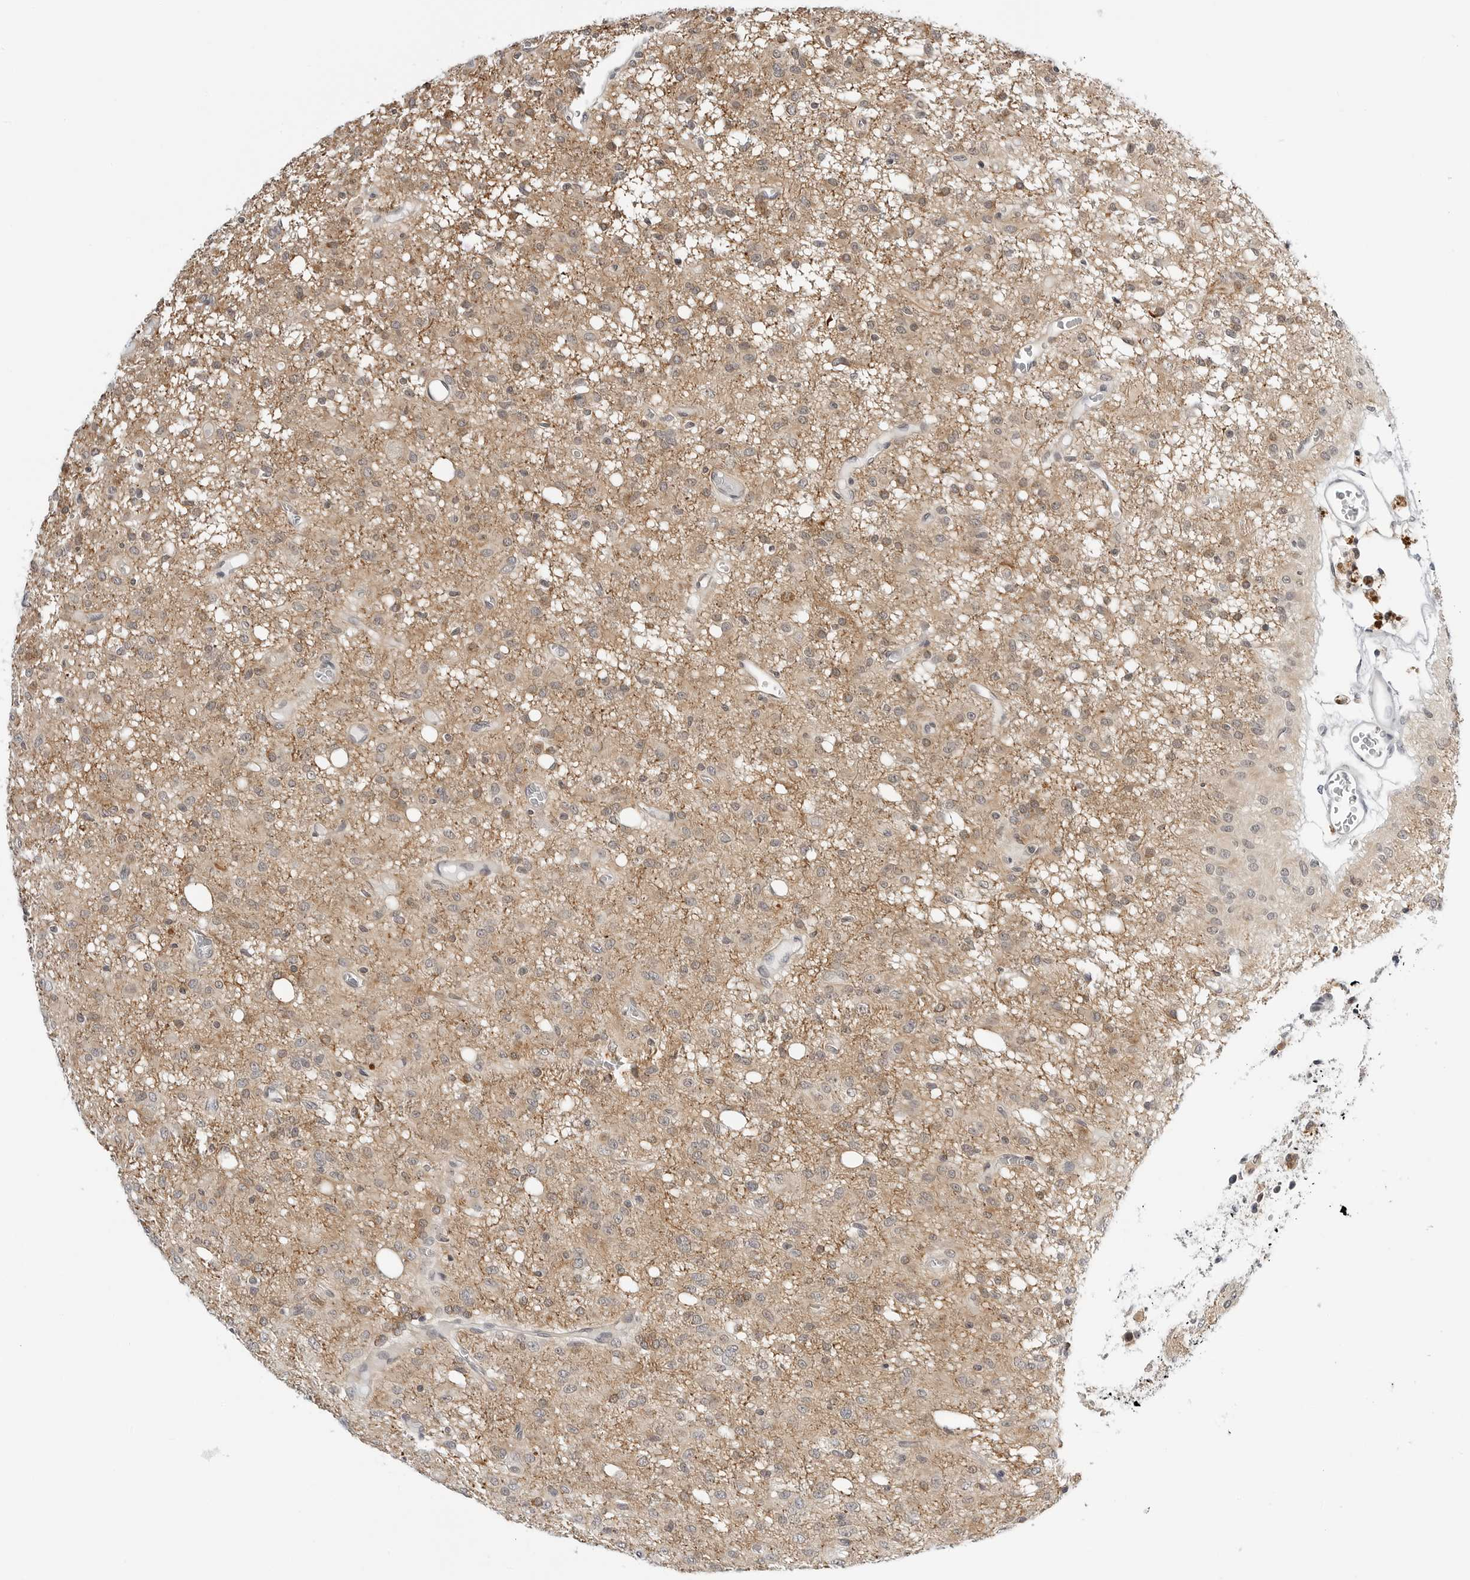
{"staining": {"intensity": "weak", "quantity": ">75%", "location": "cytoplasmic/membranous,nuclear"}, "tissue": "glioma", "cell_type": "Tumor cells", "image_type": "cancer", "snomed": [{"axis": "morphology", "description": "Glioma, malignant, High grade"}, {"axis": "topography", "description": "Brain"}], "caption": "Protein expression by IHC exhibits weak cytoplasmic/membranous and nuclear positivity in approximately >75% of tumor cells in malignant glioma (high-grade). (DAB (3,3'-diaminobenzidine) IHC, brown staining for protein, blue staining for nuclei).", "gene": "MAP2K5", "patient": {"sex": "female", "age": 59}}